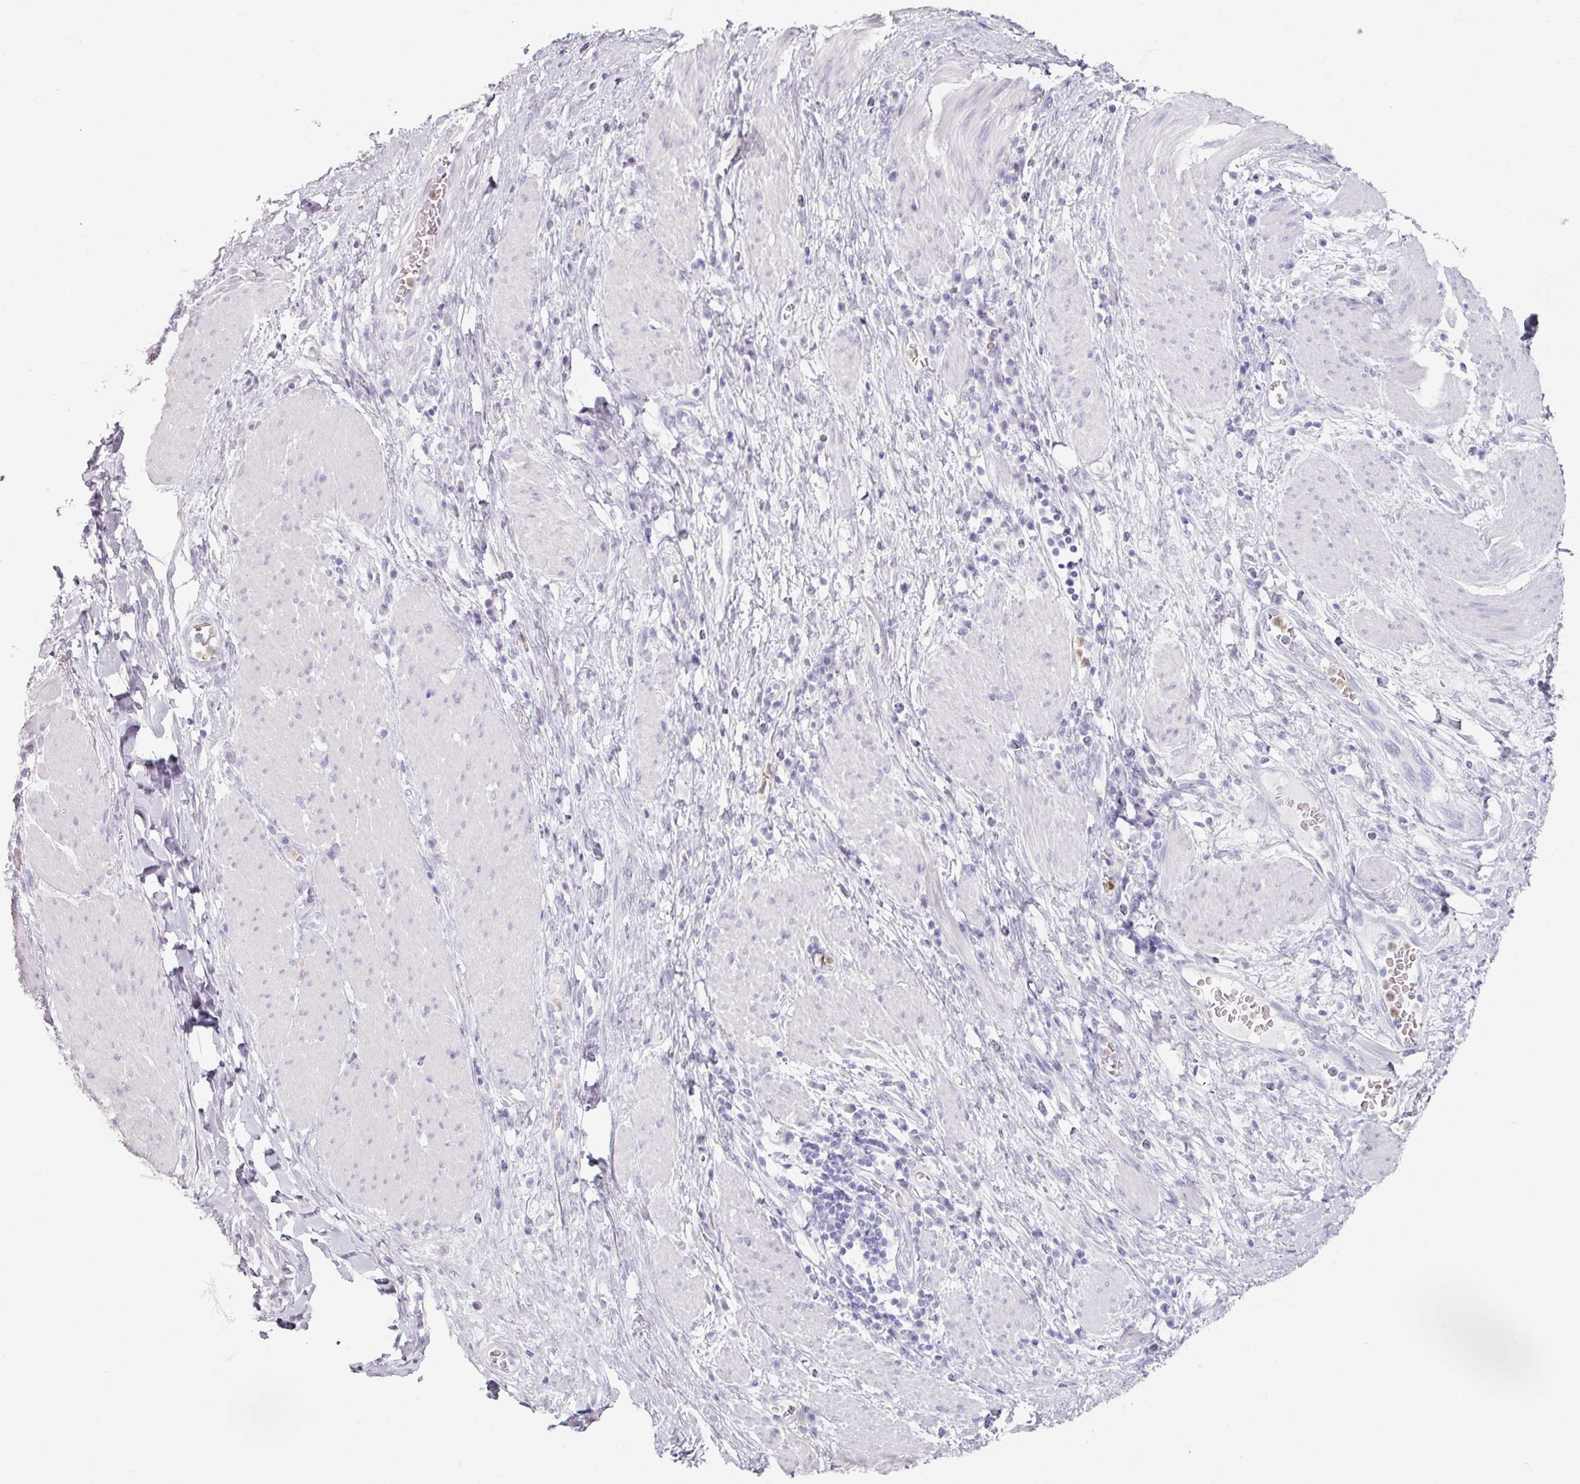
{"staining": {"intensity": "negative", "quantity": "none", "location": "none"}, "tissue": "stomach cancer", "cell_type": "Tumor cells", "image_type": "cancer", "snomed": [{"axis": "morphology", "description": "Normal tissue, NOS"}, {"axis": "morphology", "description": "Adenocarcinoma, NOS"}, {"axis": "topography", "description": "Stomach"}], "caption": "A high-resolution photomicrograph shows IHC staining of stomach cancer (adenocarcinoma), which demonstrates no significant expression in tumor cells.", "gene": "ARG1", "patient": {"sex": "female", "age": 64}}